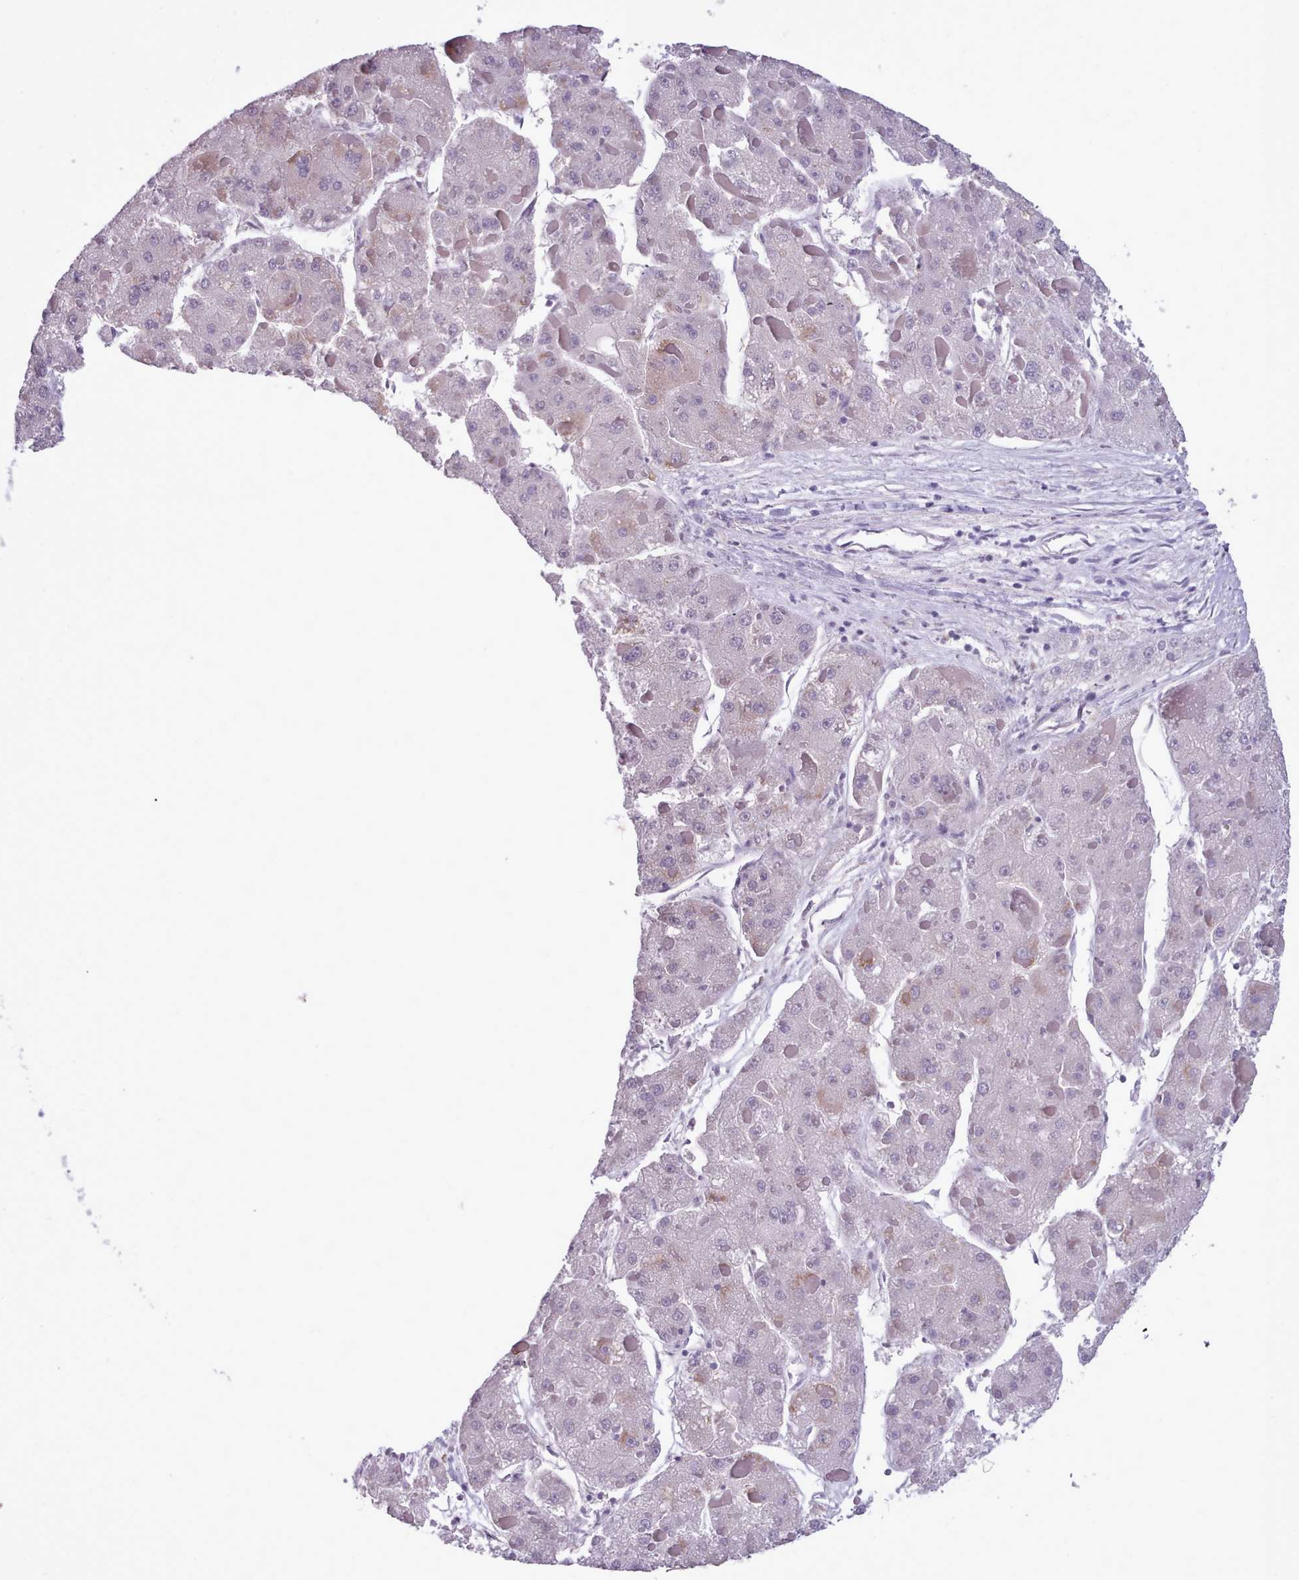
{"staining": {"intensity": "negative", "quantity": "none", "location": "none"}, "tissue": "liver cancer", "cell_type": "Tumor cells", "image_type": "cancer", "snomed": [{"axis": "morphology", "description": "Carcinoma, Hepatocellular, NOS"}, {"axis": "topography", "description": "Liver"}], "caption": "High power microscopy histopathology image of an immunohistochemistry (IHC) histopathology image of liver cancer, revealing no significant expression in tumor cells.", "gene": "KCTD16", "patient": {"sex": "female", "age": 73}}